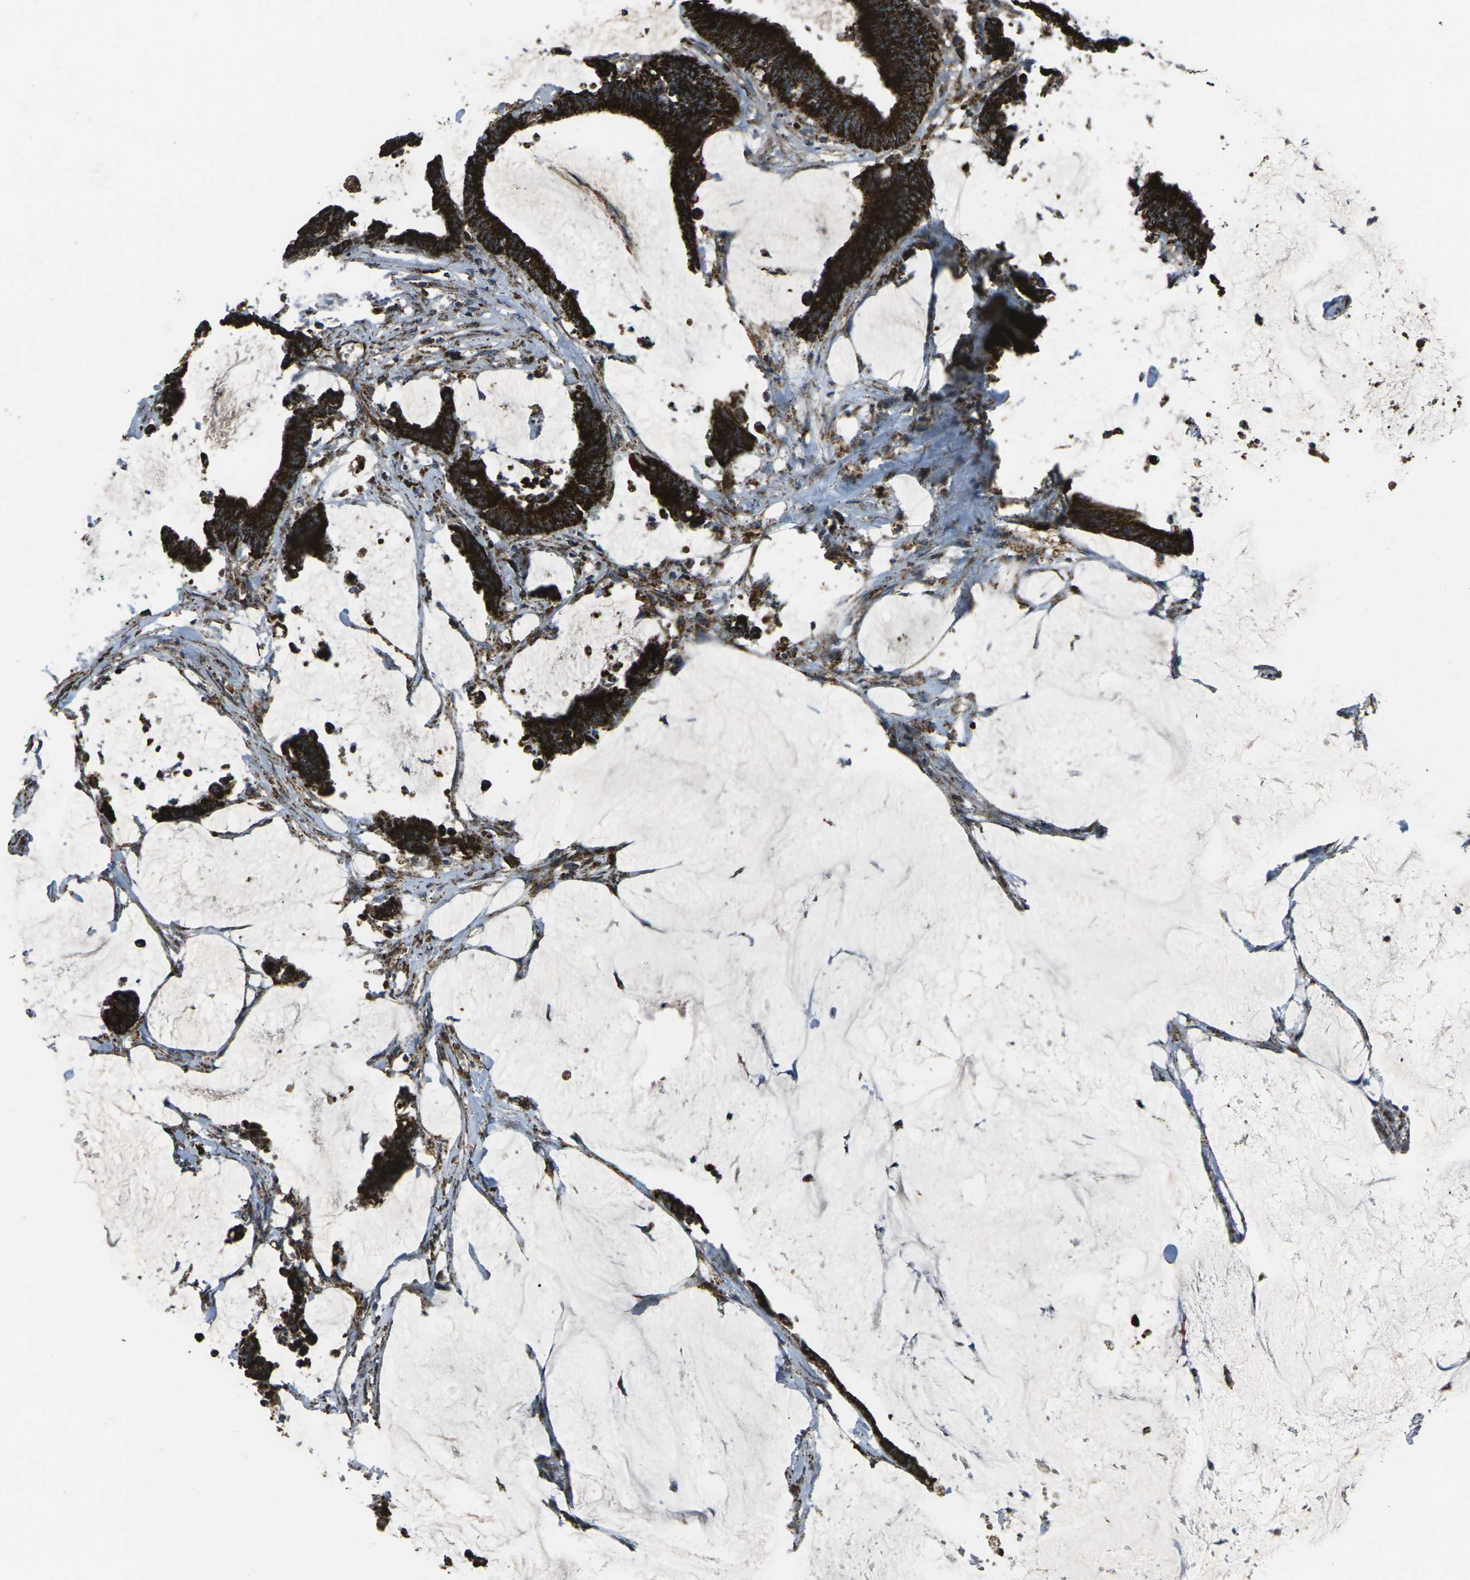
{"staining": {"intensity": "strong", "quantity": ">75%", "location": "cytoplasmic/membranous"}, "tissue": "colorectal cancer", "cell_type": "Tumor cells", "image_type": "cancer", "snomed": [{"axis": "morphology", "description": "Adenocarcinoma, NOS"}, {"axis": "topography", "description": "Rectum"}], "caption": "Protein staining of adenocarcinoma (colorectal) tissue reveals strong cytoplasmic/membranous staining in approximately >75% of tumor cells.", "gene": "KLHL5", "patient": {"sex": "female", "age": 66}}